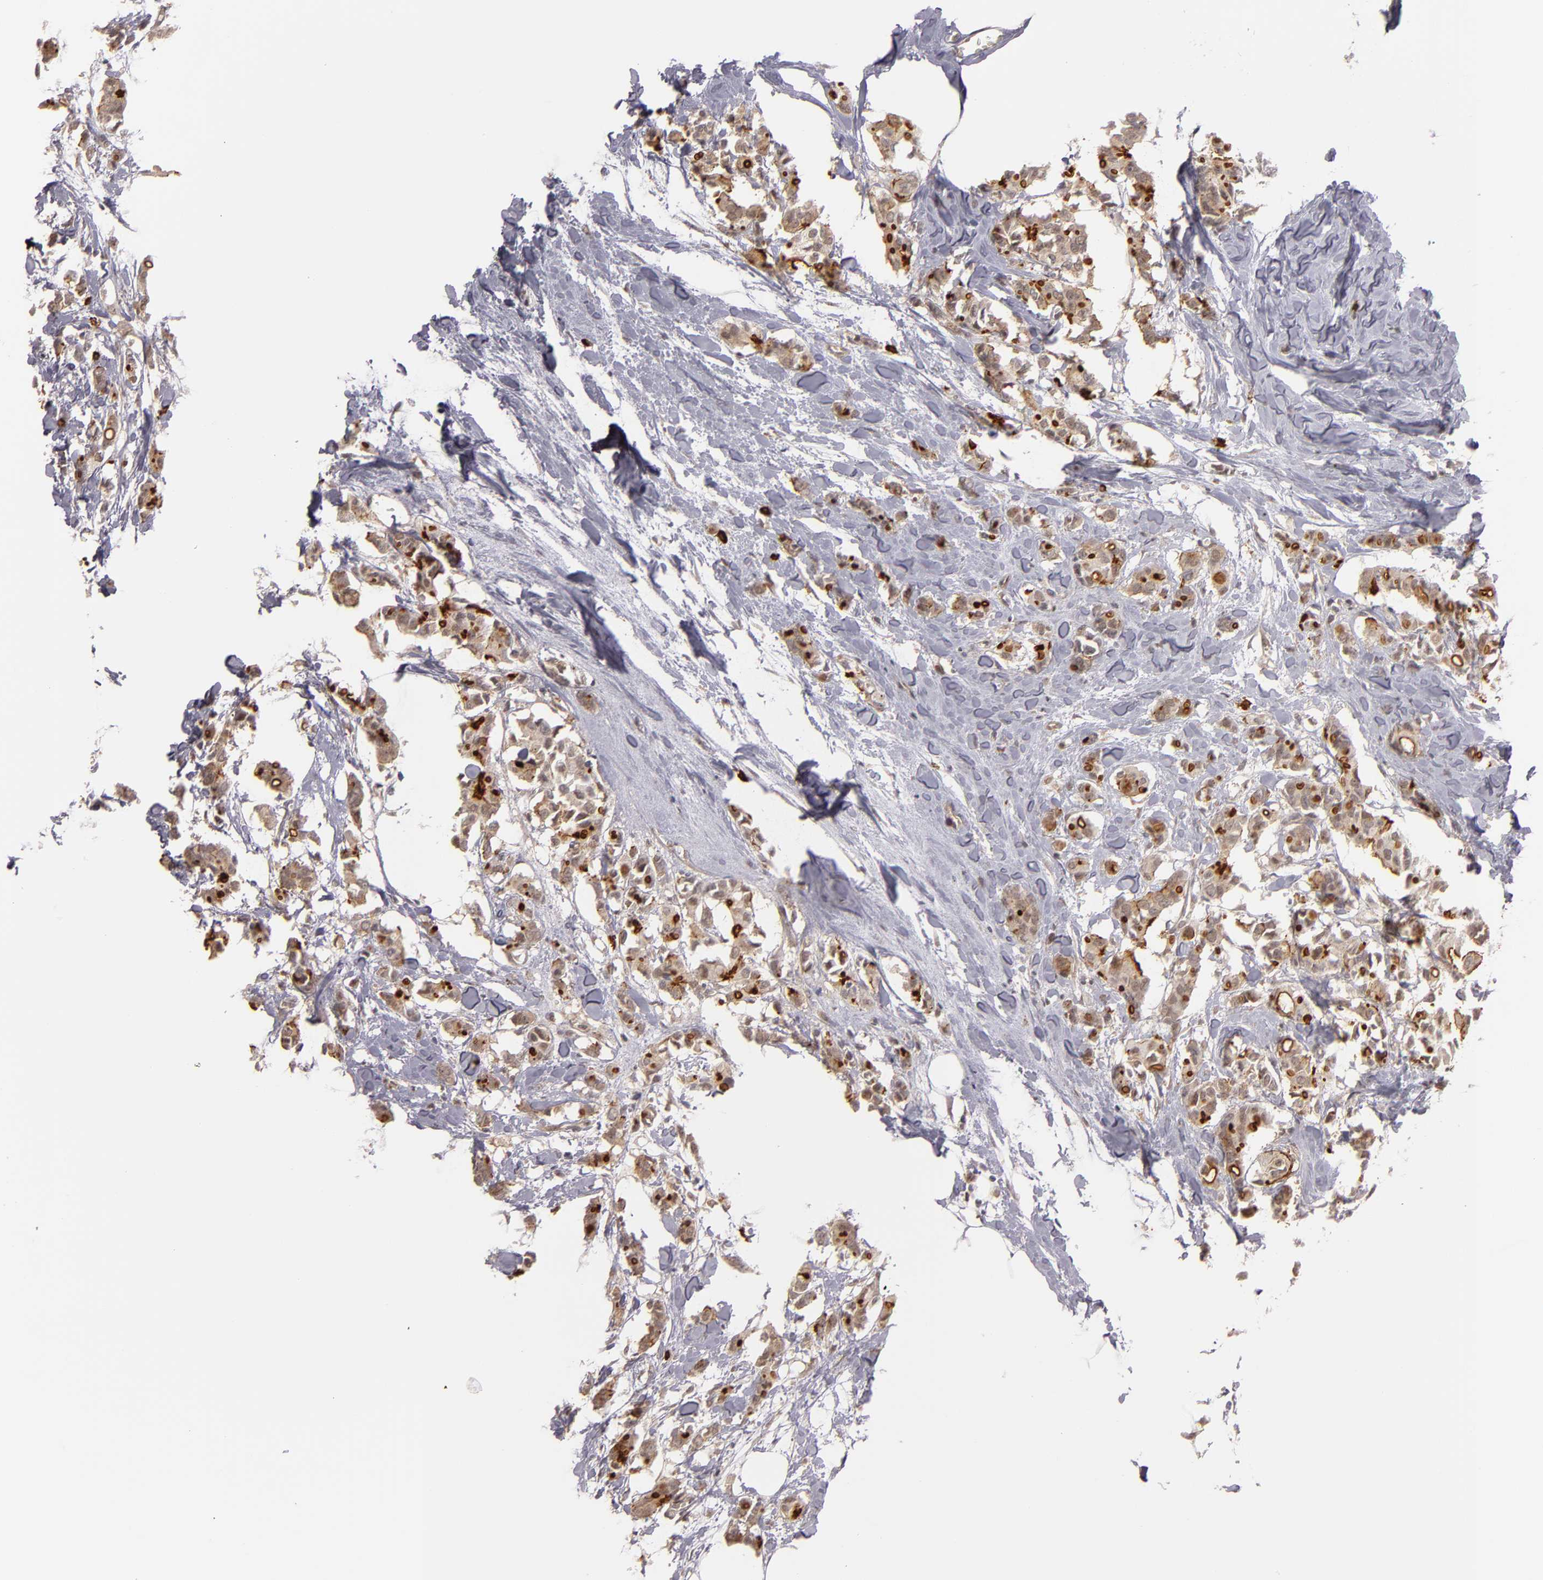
{"staining": {"intensity": "moderate", "quantity": ">75%", "location": "cytoplasmic/membranous"}, "tissue": "breast cancer", "cell_type": "Tumor cells", "image_type": "cancer", "snomed": [{"axis": "morphology", "description": "Duct carcinoma"}, {"axis": "topography", "description": "Breast"}], "caption": "Tumor cells display moderate cytoplasmic/membranous positivity in about >75% of cells in invasive ductal carcinoma (breast).", "gene": "STX3", "patient": {"sex": "female", "age": 84}}